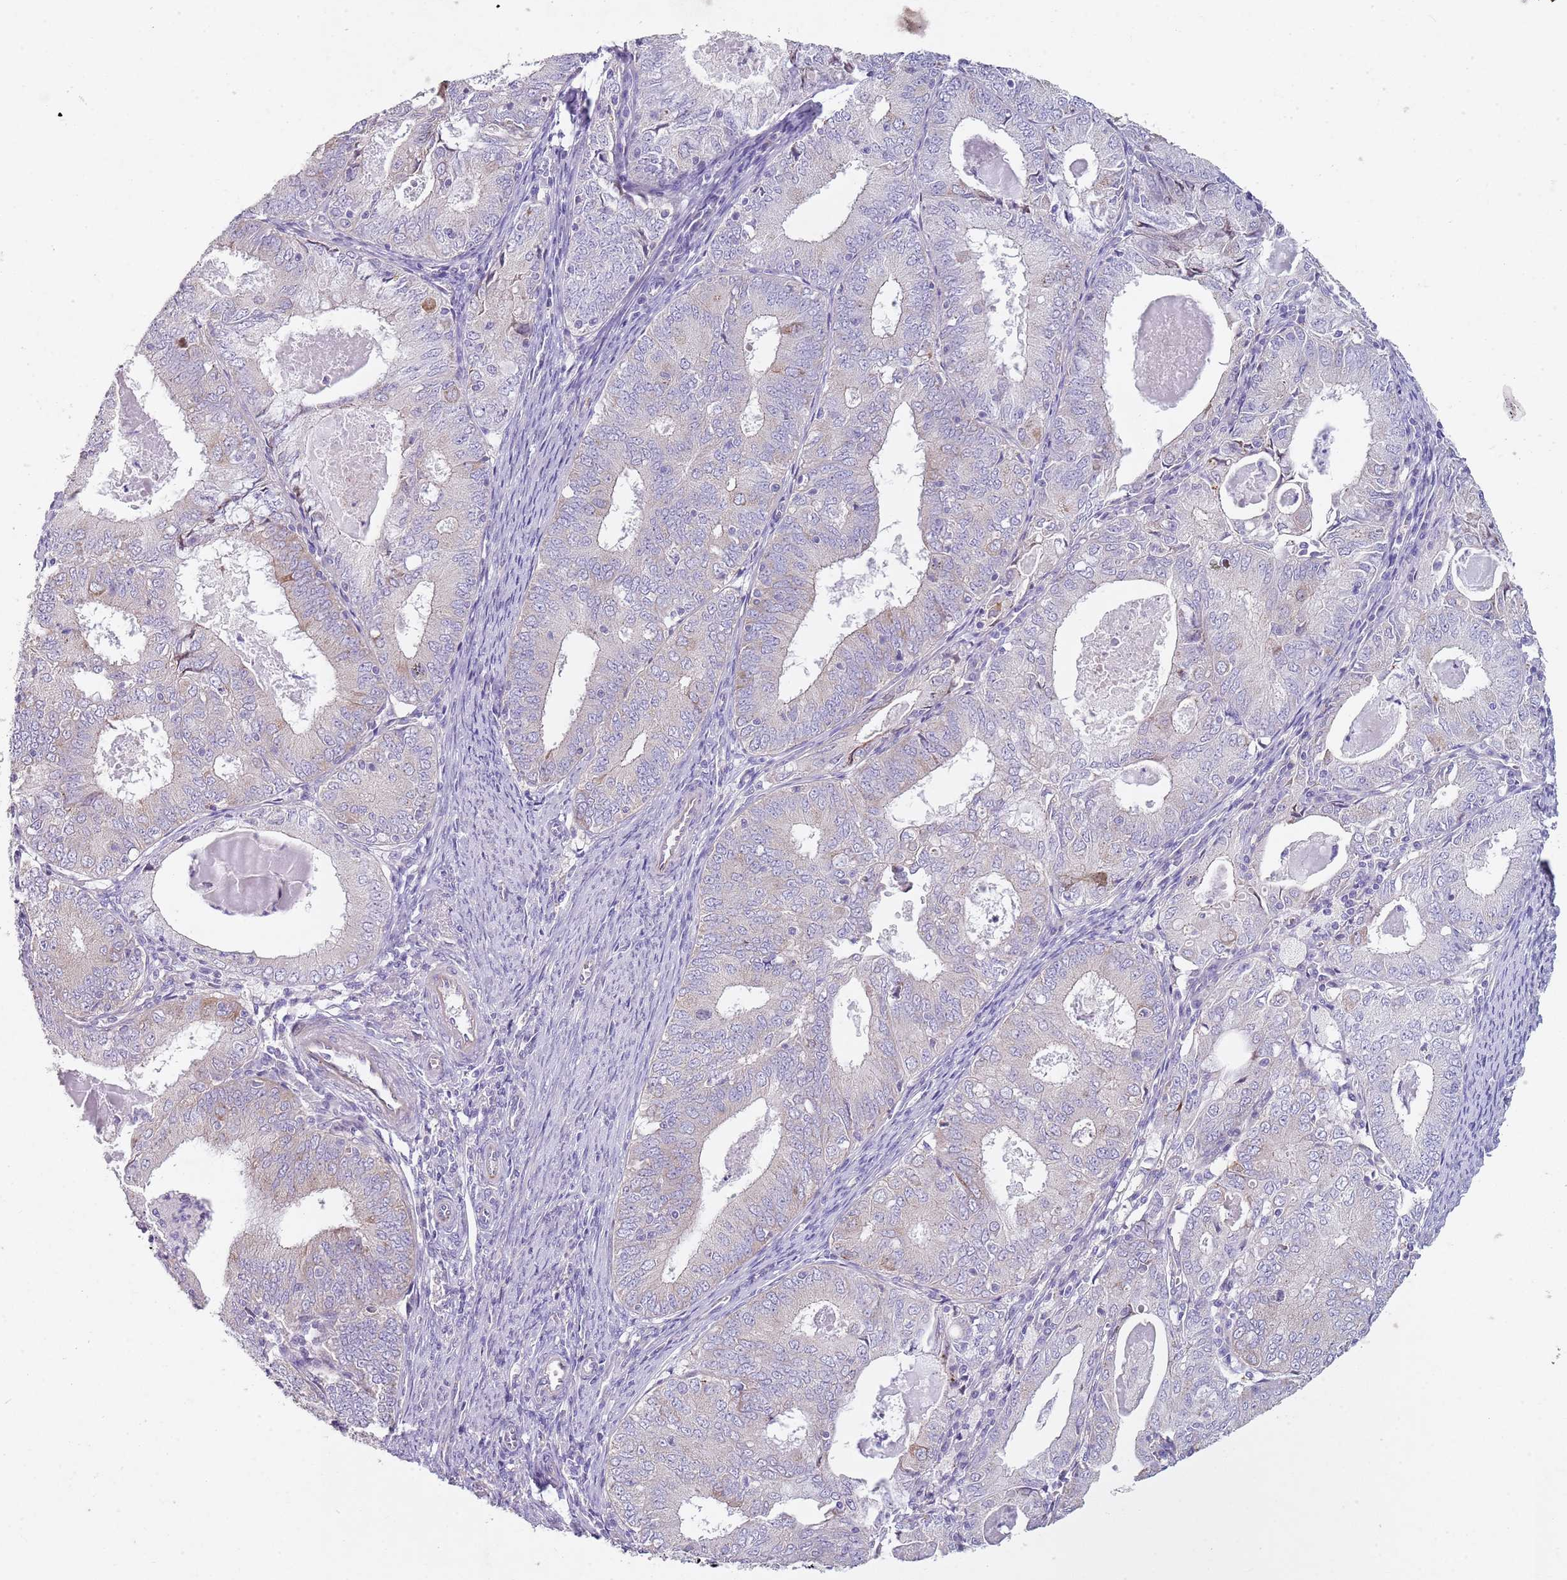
{"staining": {"intensity": "negative", "quantity": "none", "location": "none"}, "tissue": "endometrial cancer", "cell_type": "Tumor cells", "image_type": "cancer", "snomed": [{"axis": "morphology", "description": "Adenocarcinoma, NOS"}, {"axis": "topography", "description": "Endometrium"}], "caption": "DAB (3,3'-diaminobenzidine) immunohistochemical staining of adenocarcinoma (endometrial) exhibits no significant positivity in tumor cells. (Immunohistochemistry (ihc), brightfield microscopy, high magnification).", "gene": "ZNF583", "patient": {"sex": "female", "age": 57}}